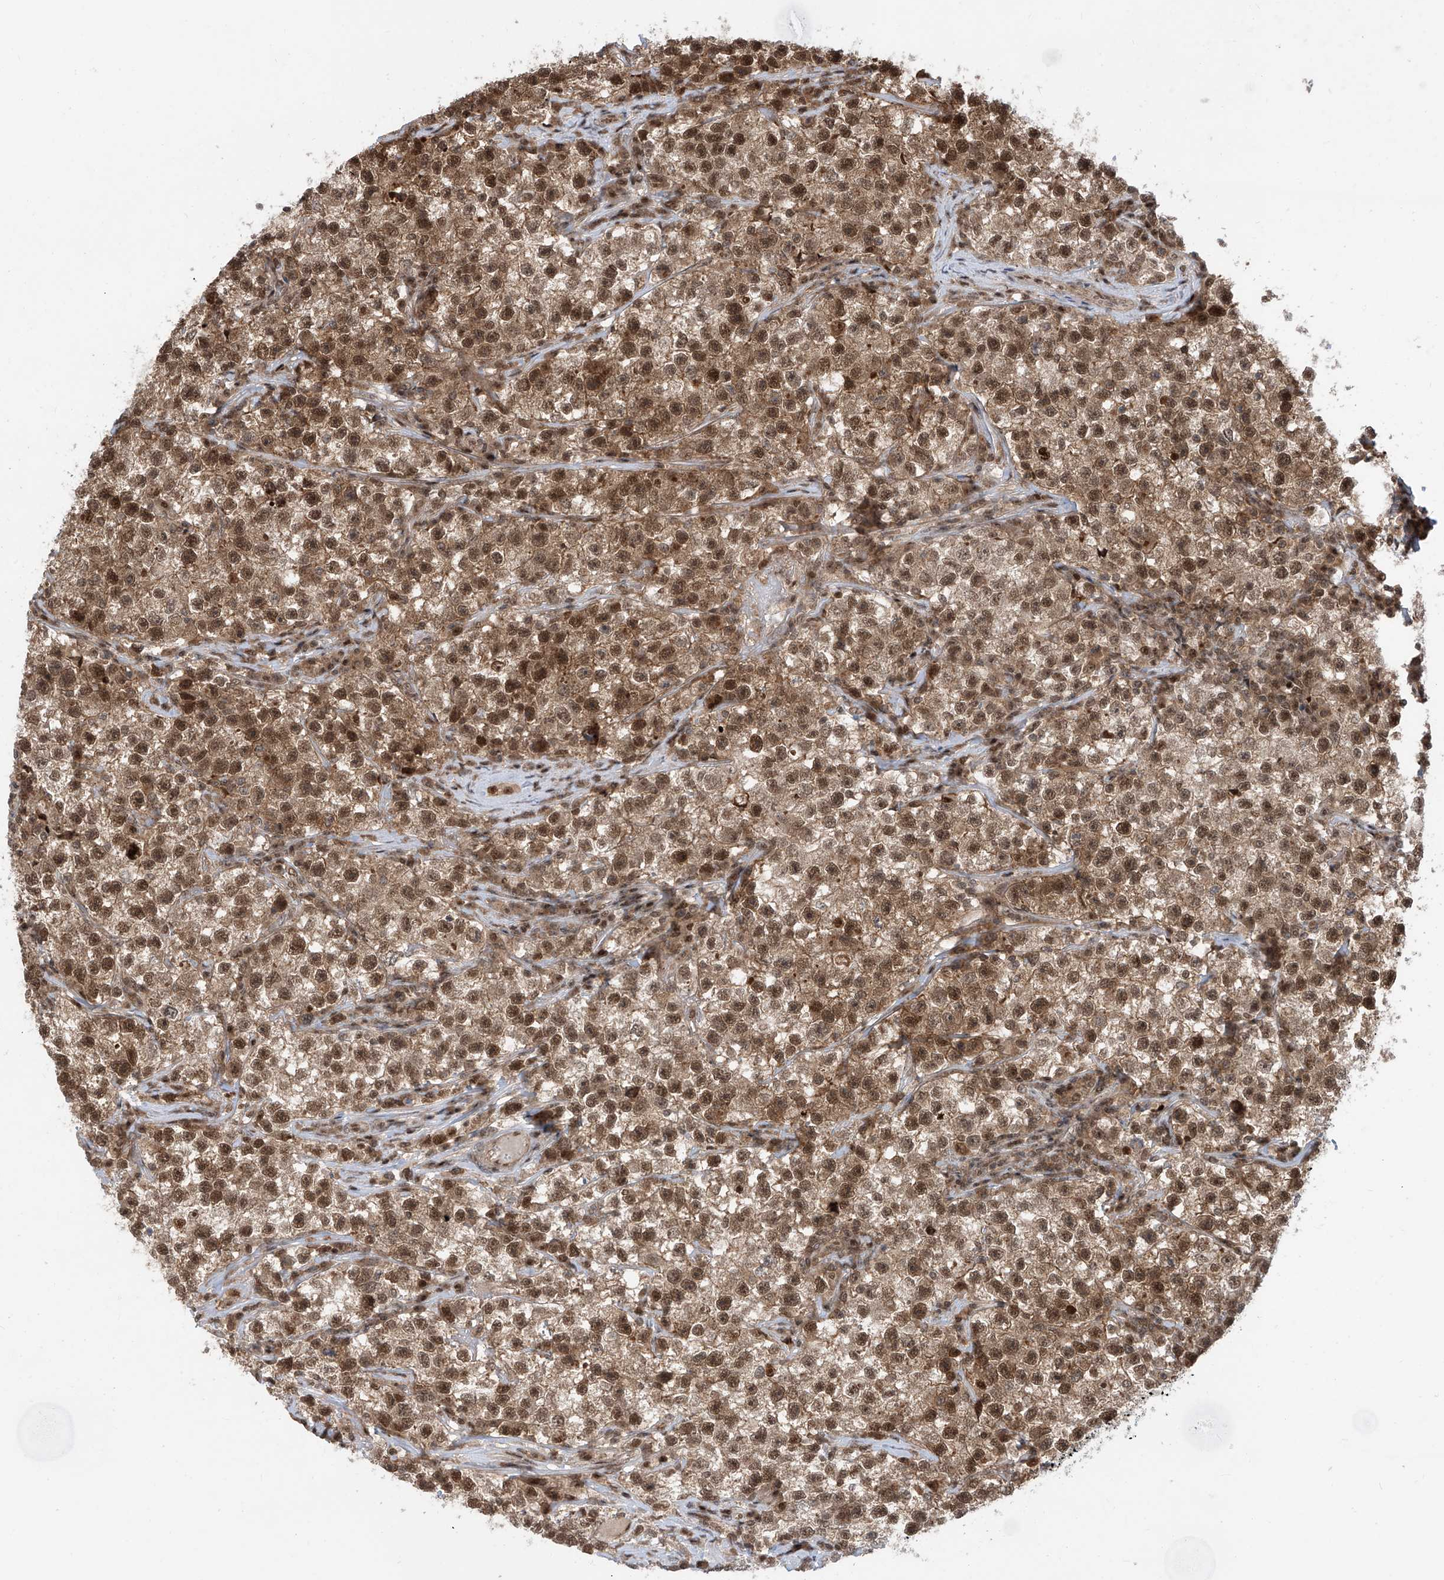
{"staining": {"intensity": "moderate", "quantity": ">75%", "location": "cytoplasmic/membranous,nuclear"}, "tissue": "testis cancer", "cell_type": "Tumor cells", "image_type": "cancer", "snomed": [{"axis": "morphology", "description": "Seminoma, NOS"}, {"axis": "topography", "description": "Testis"}], "caption": "A medium amount of moderate cytoplasmic/membranous and nuclear positivity is seen in about >75% of tumor cells in testis cancer tissue.", "gene": "LAGE3", "patient": {"sex": "male", "age": 22}}